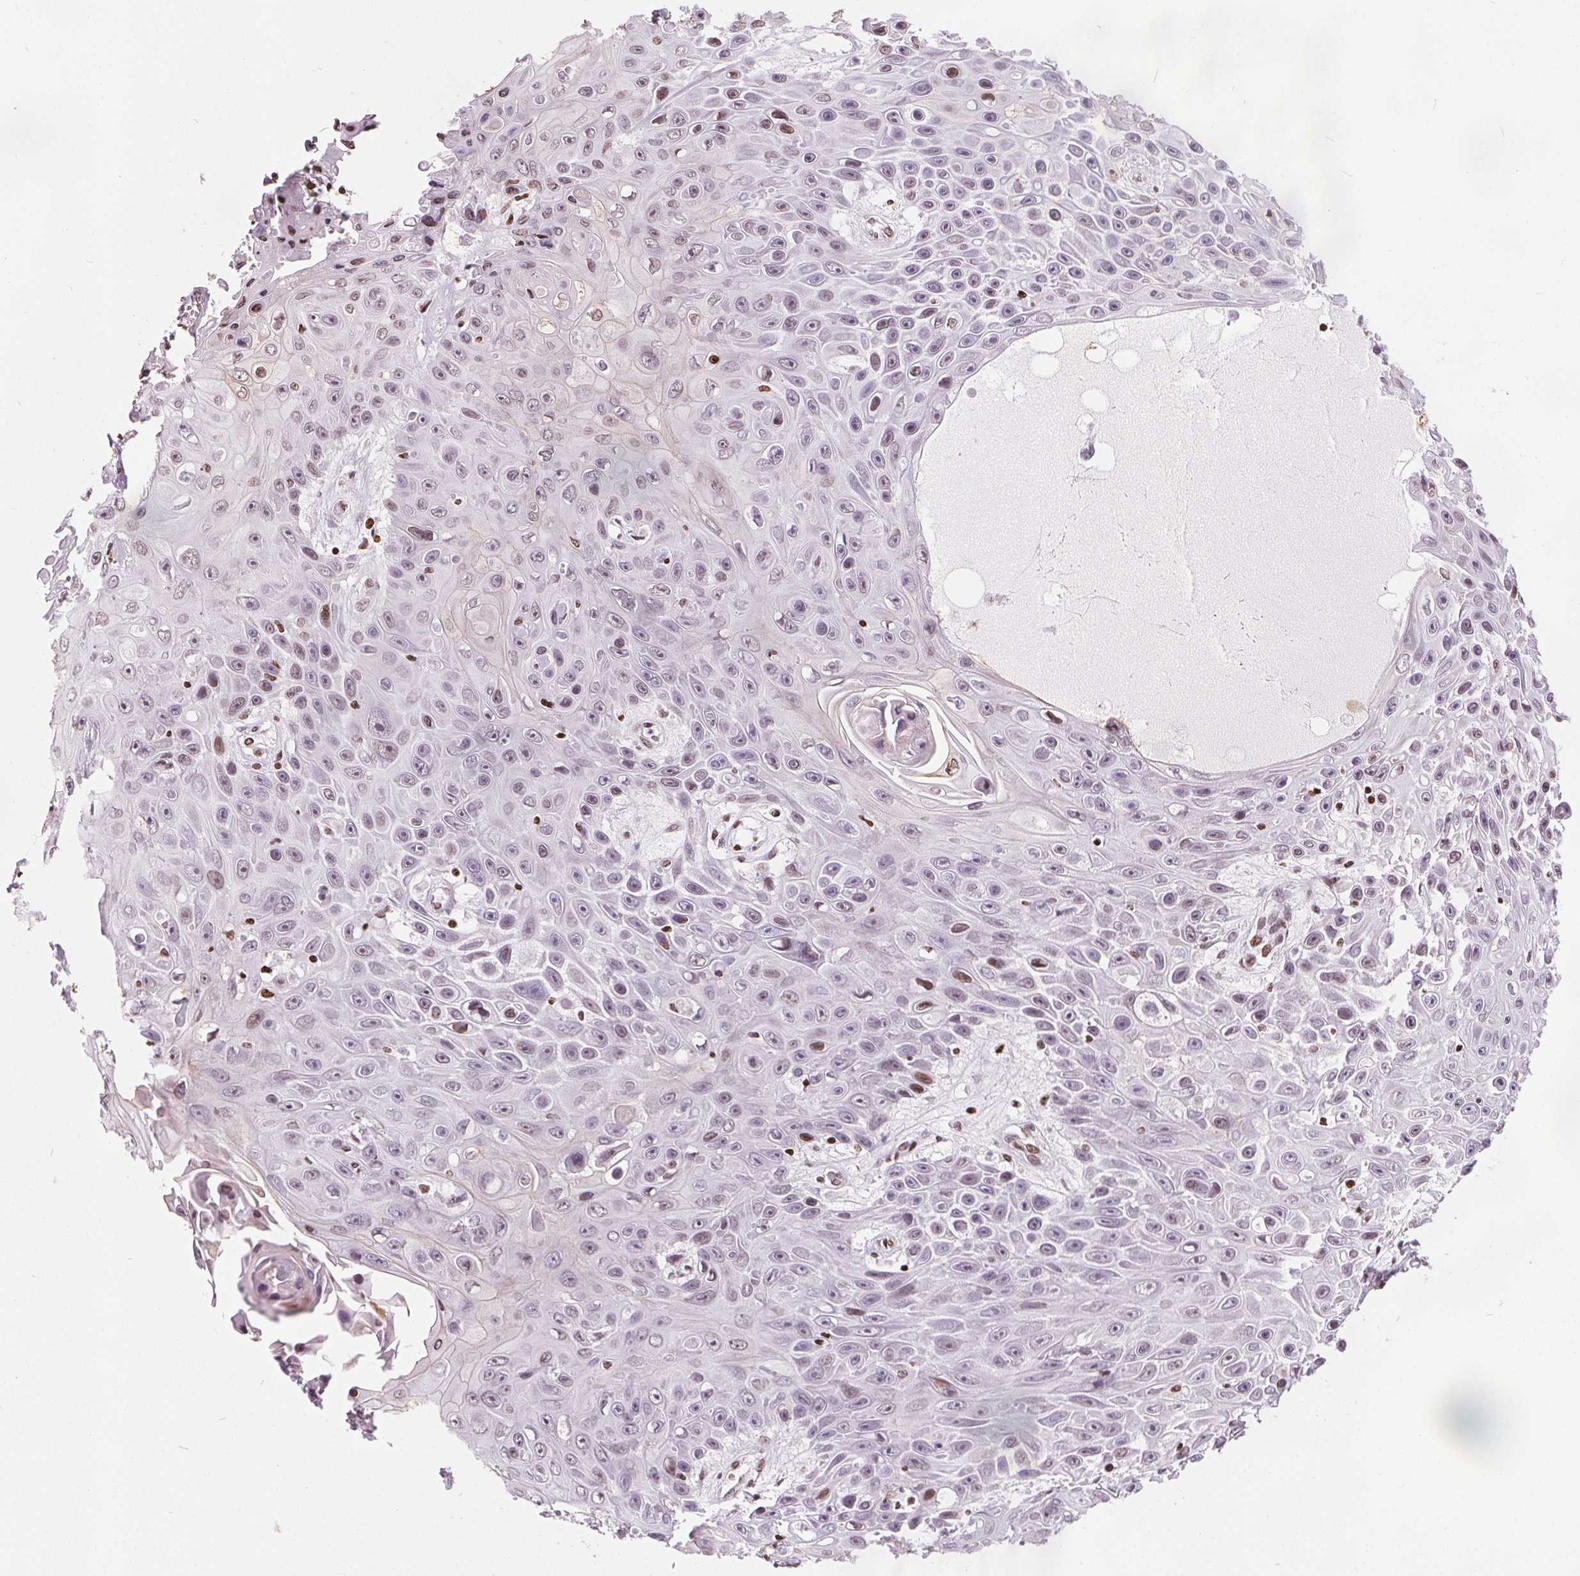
{"staining": {"intensity": "weak", "quantity": "<25%", "location": "nuclear"}, "tissue": "skin cancer", "cell_type": "Tumor cells", "image_type": "cancer", "snomed": [{"axis": "morphology", "description": "Squamous cell carcinoma, NOS"}, {"axis": "topography", "description": "Skin"}], "caption": "Tumor cells are negative for brown protein staining in skin squamous cell carcinoma.", "gene": "ISLR2", "patient": {"sex": "male", "age": 82}}